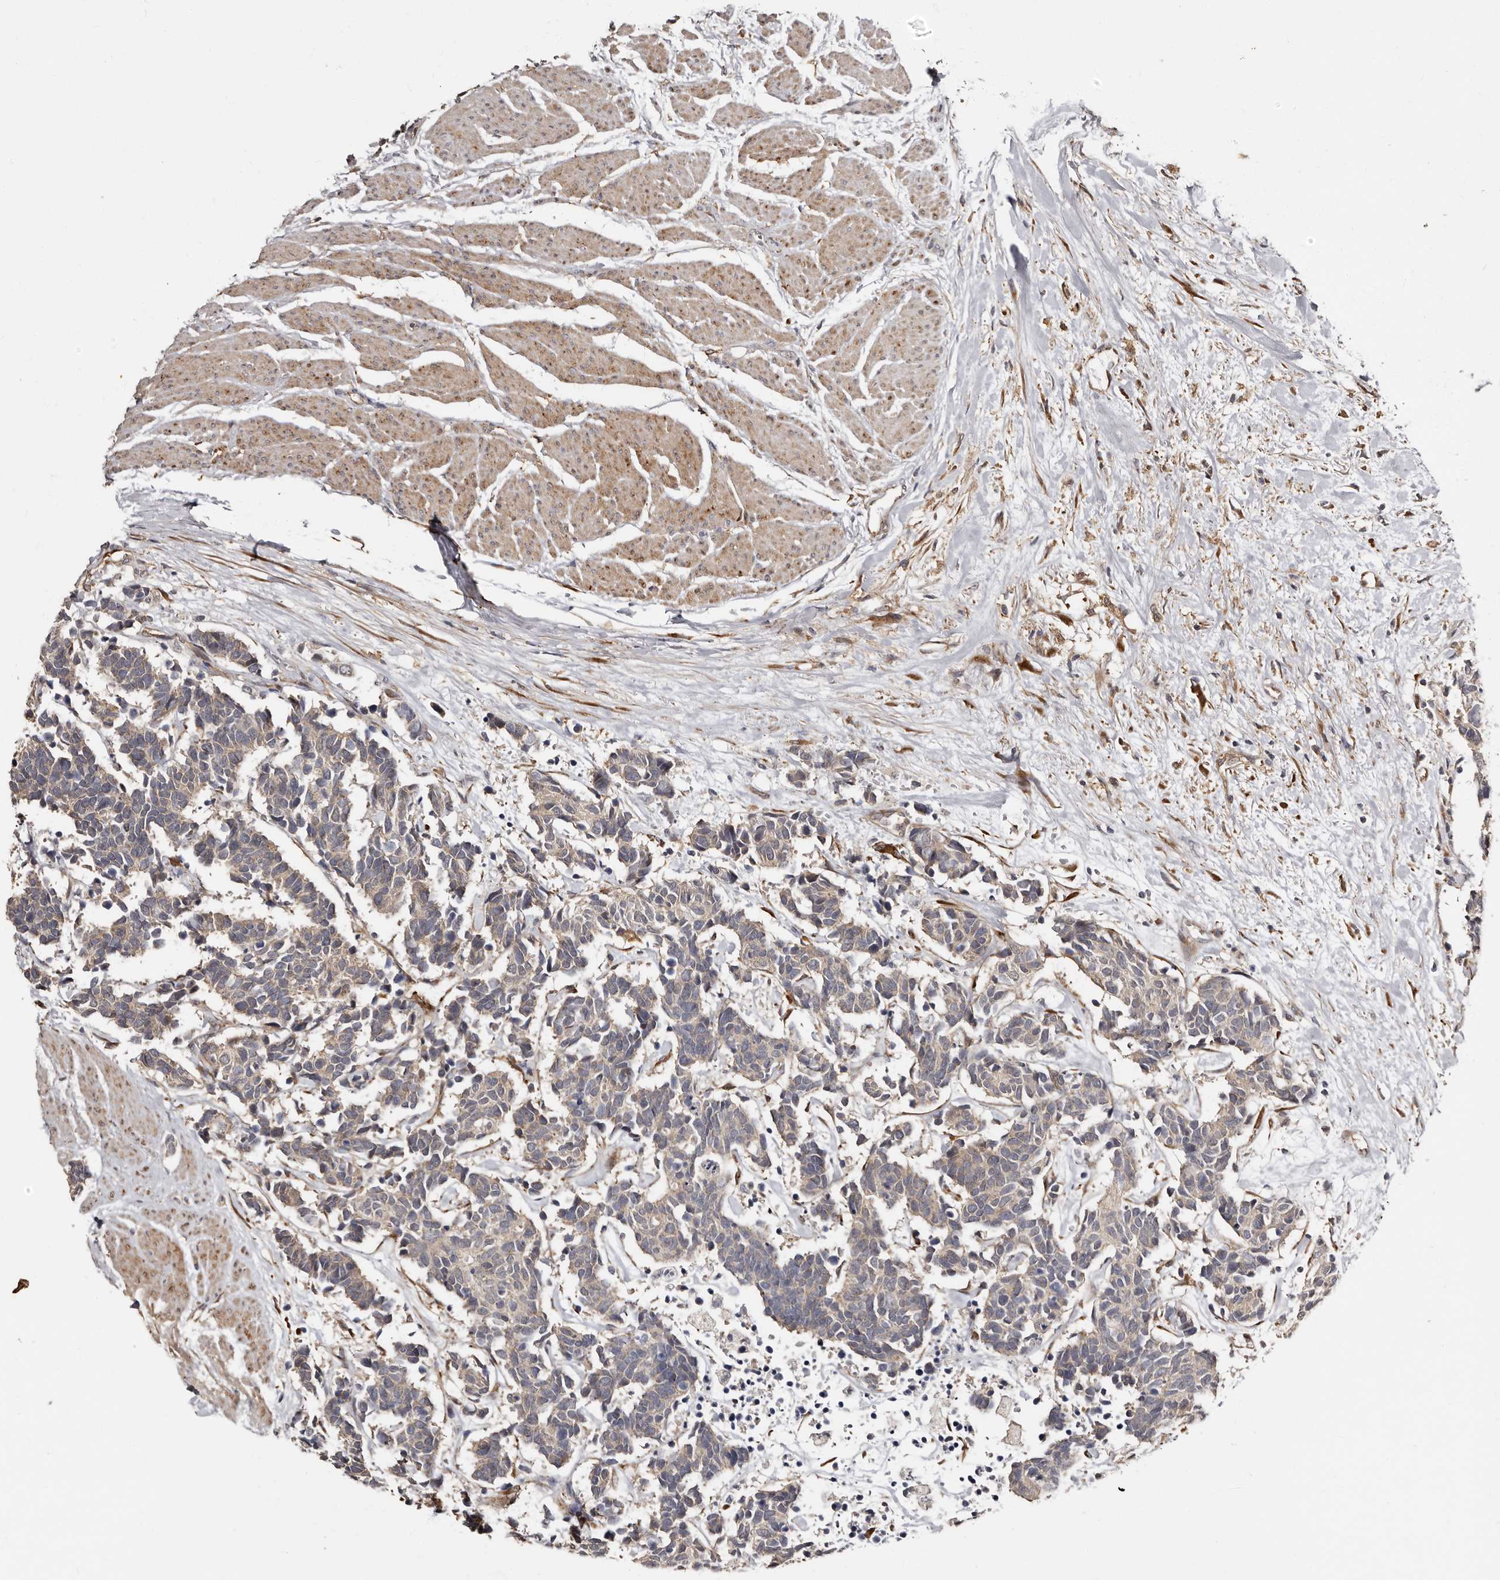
{"staining": {"intensity": "weak", "quantity": ">75%", "location": "cytoplasmic/membranous"}, "tissue": "carcinoid", "cell_type": "Tumor cells", "image_type": "cancer", "snomed": [{"axis": "morphology", "description": "Carcinoma, NOS"}, {"axis": "morphology", "description": "Carcinoid, malignant, NOS"}, {"axis": "topography", "description": "Urinary bladder"}], "caption": "A micrograph of carcinoid stained for a protein reveals weak cytoplasmic/membranous brown staining in tumor cells. Immunohistochemistry (ihc) stains the protein in brown and the nuclei are stained blue.", "gene": "TBC1D22B", "patient": {"sex": "male", "age": 57}}